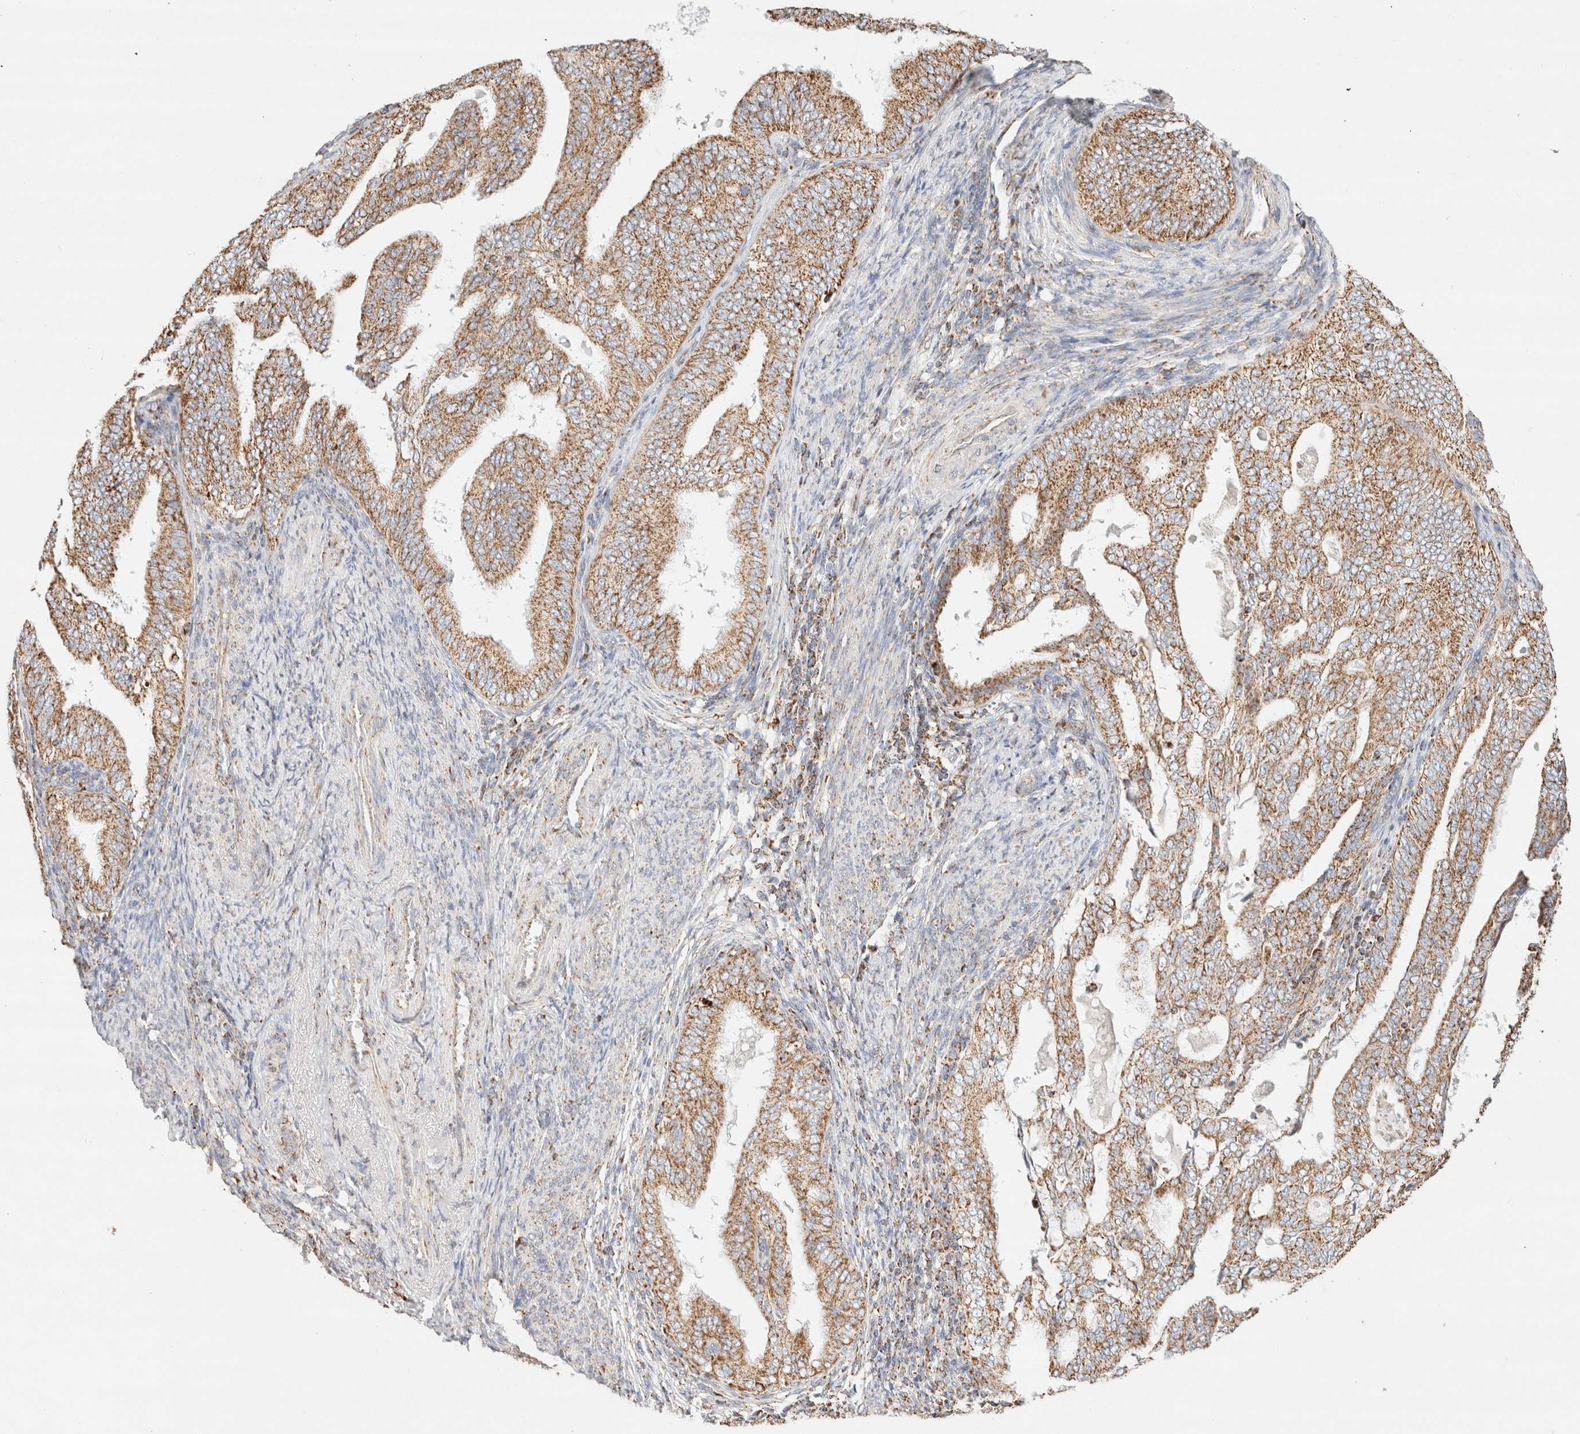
{"staining": {"intensity": "moderate", "quantity": ">75%", "location": "cytoplasmic/membranous"}, "tissue": "endometrial cancer", "cell_type": "Tumor cells", "image_type": "cancer", "snomed": [{"axis": "morphology", "description": "Adenocarcinoma, NOS"}, {"axis": "topography", "description": "Endometrium"}], "caption": "Tumor cells show medium levels of moderate cytoplasmic/membranous expression in about >75% of cells in human endometrial cancer (adenocarcinoma). The protein of interest is stained brown, and the nuclei are stained in blue (DAB (3,3'-diaminobenzidine) IHC with brightfield microscopy, high magnification).", "gene": "PHB2", "patient": {"sex": "female", "age": 58}}